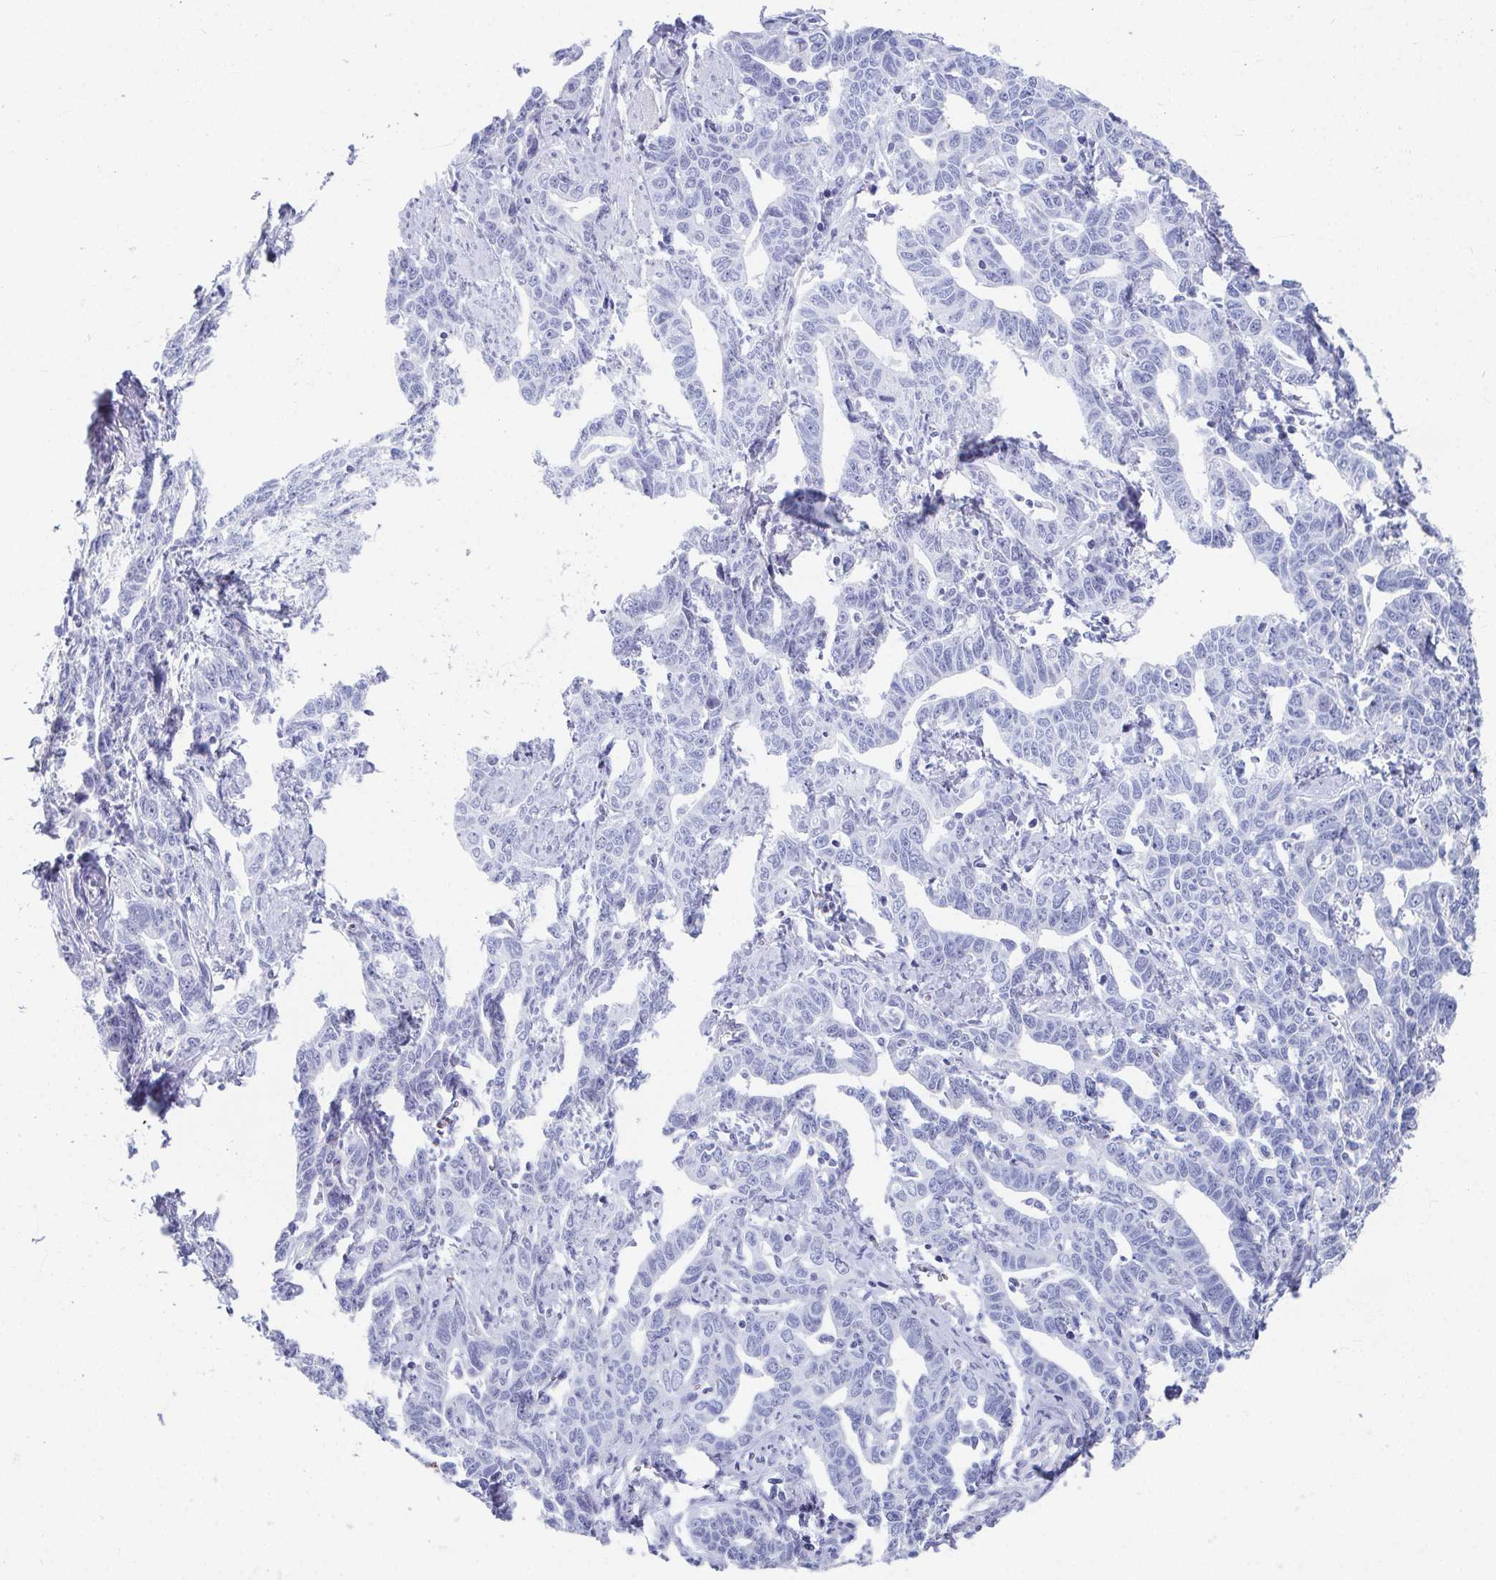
{"staining": {"intensity": "negative", "quantity": "none", "location": "none"}, "tissue": "ovarian cancer", "cell_type": "Tumor cells", "image_type": "cancer", "snomed": [{"axis": "morphology", "description": "Cystadenocarcinoma, serous, NOS"}, {"axis": "topography", "description": "Ovary"}], "caption": "Tumor cells are negative for brown protein staining in ovarian serous cystadenocarcinoma.", "gene": "GHRL", "patient": {"sex": "female", "age": 69}}